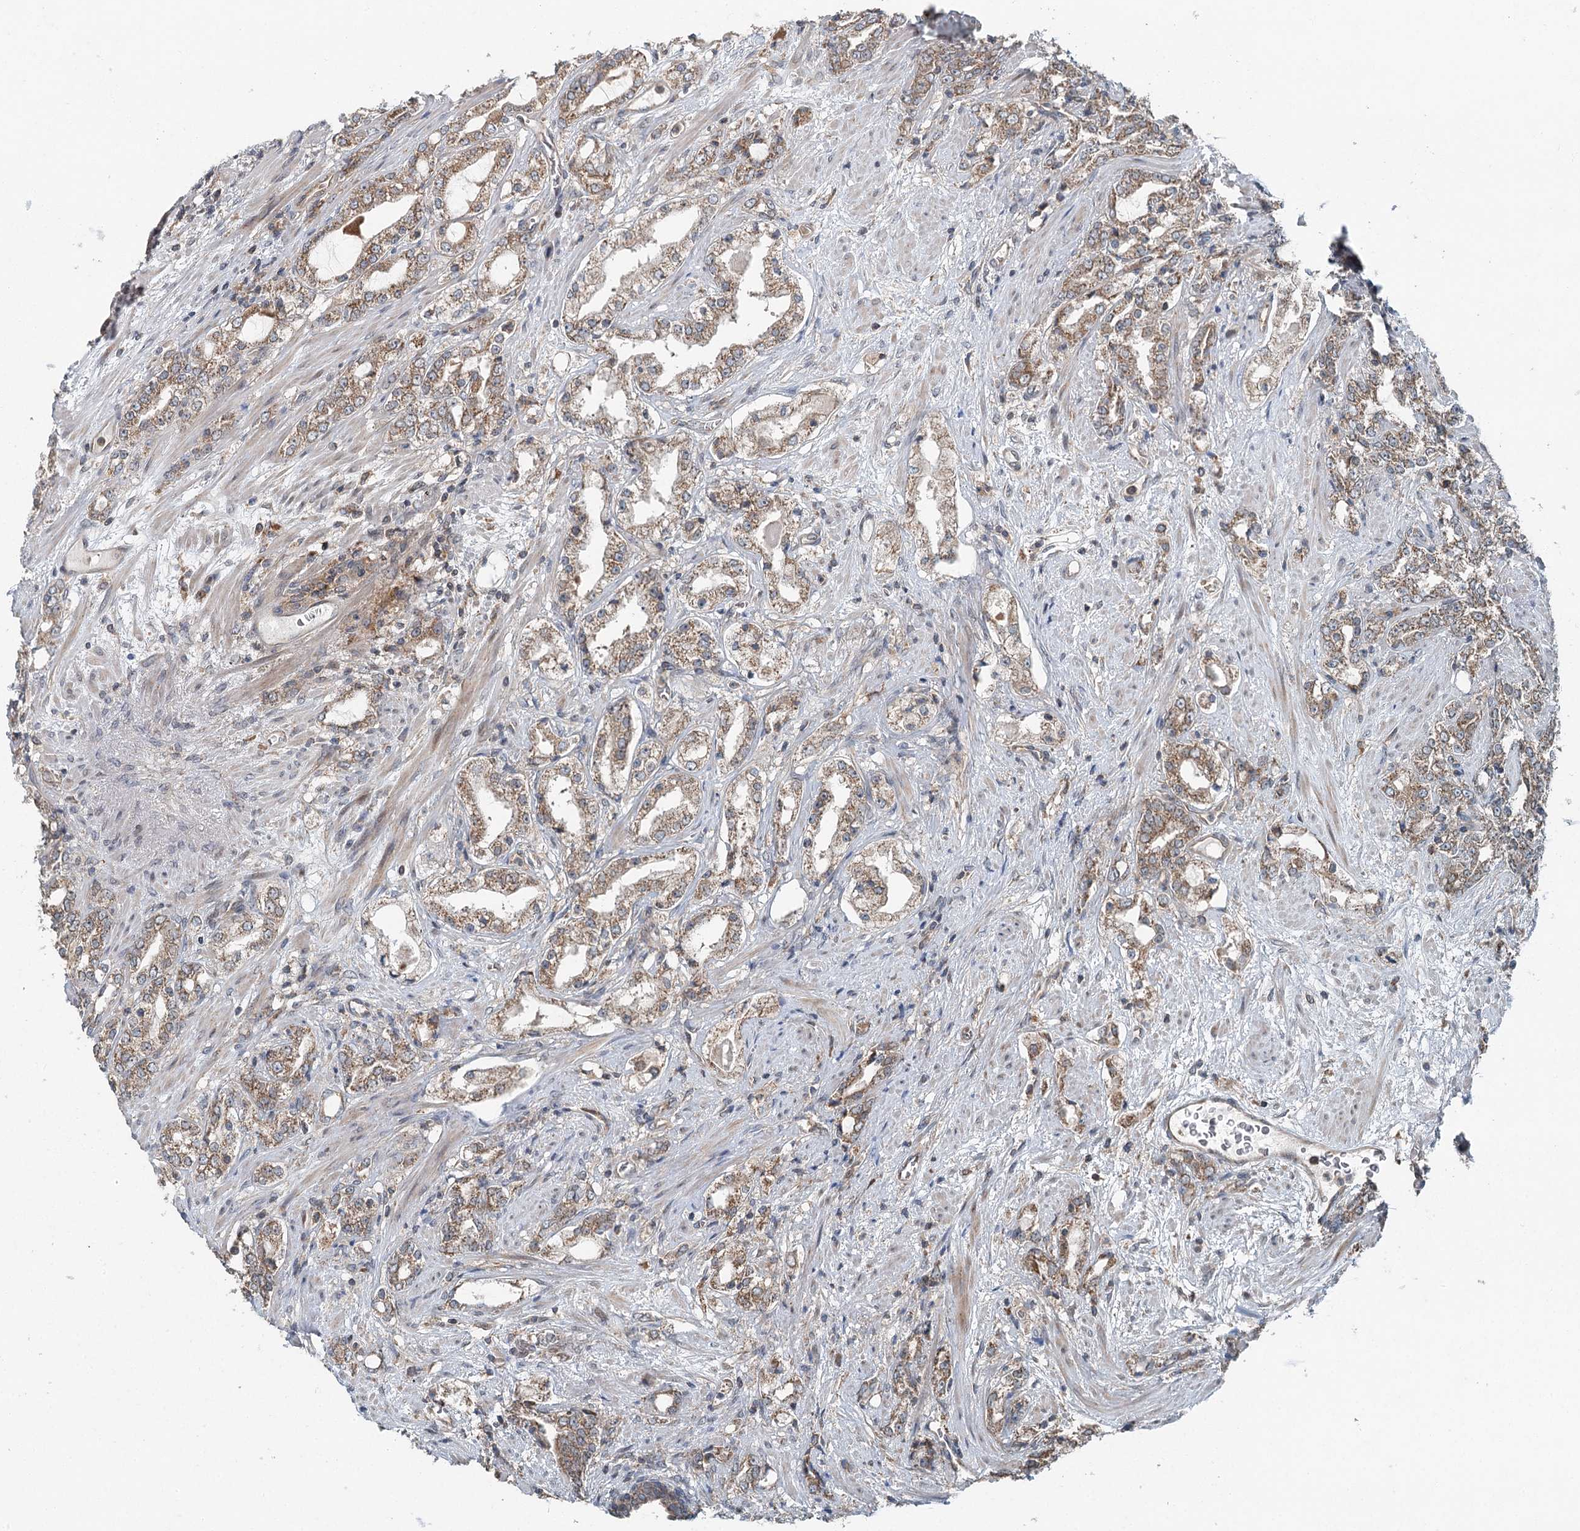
{"staining": {"intensity": "moderate", "quantity": ">75%", "location": "cytoplasmic/membranous"}, "tissue": "prostate cancer", "cell_type": "Tumor cells", "image_type": "cancer", "snomed": [{"axis": "morphology", "description": "Adenocarcinoma, High grade"}, {"axis": "topography", "description": "Prostate"}], "caption": "This is an image of IHC staining of prostate cancer (high-grade adenocarcinoma), which shows moderate staining in the cytoplasmic/membranous of tumor cells.", "gene": "SKIC3", "patient": {"sex": "male", "age": 64}}